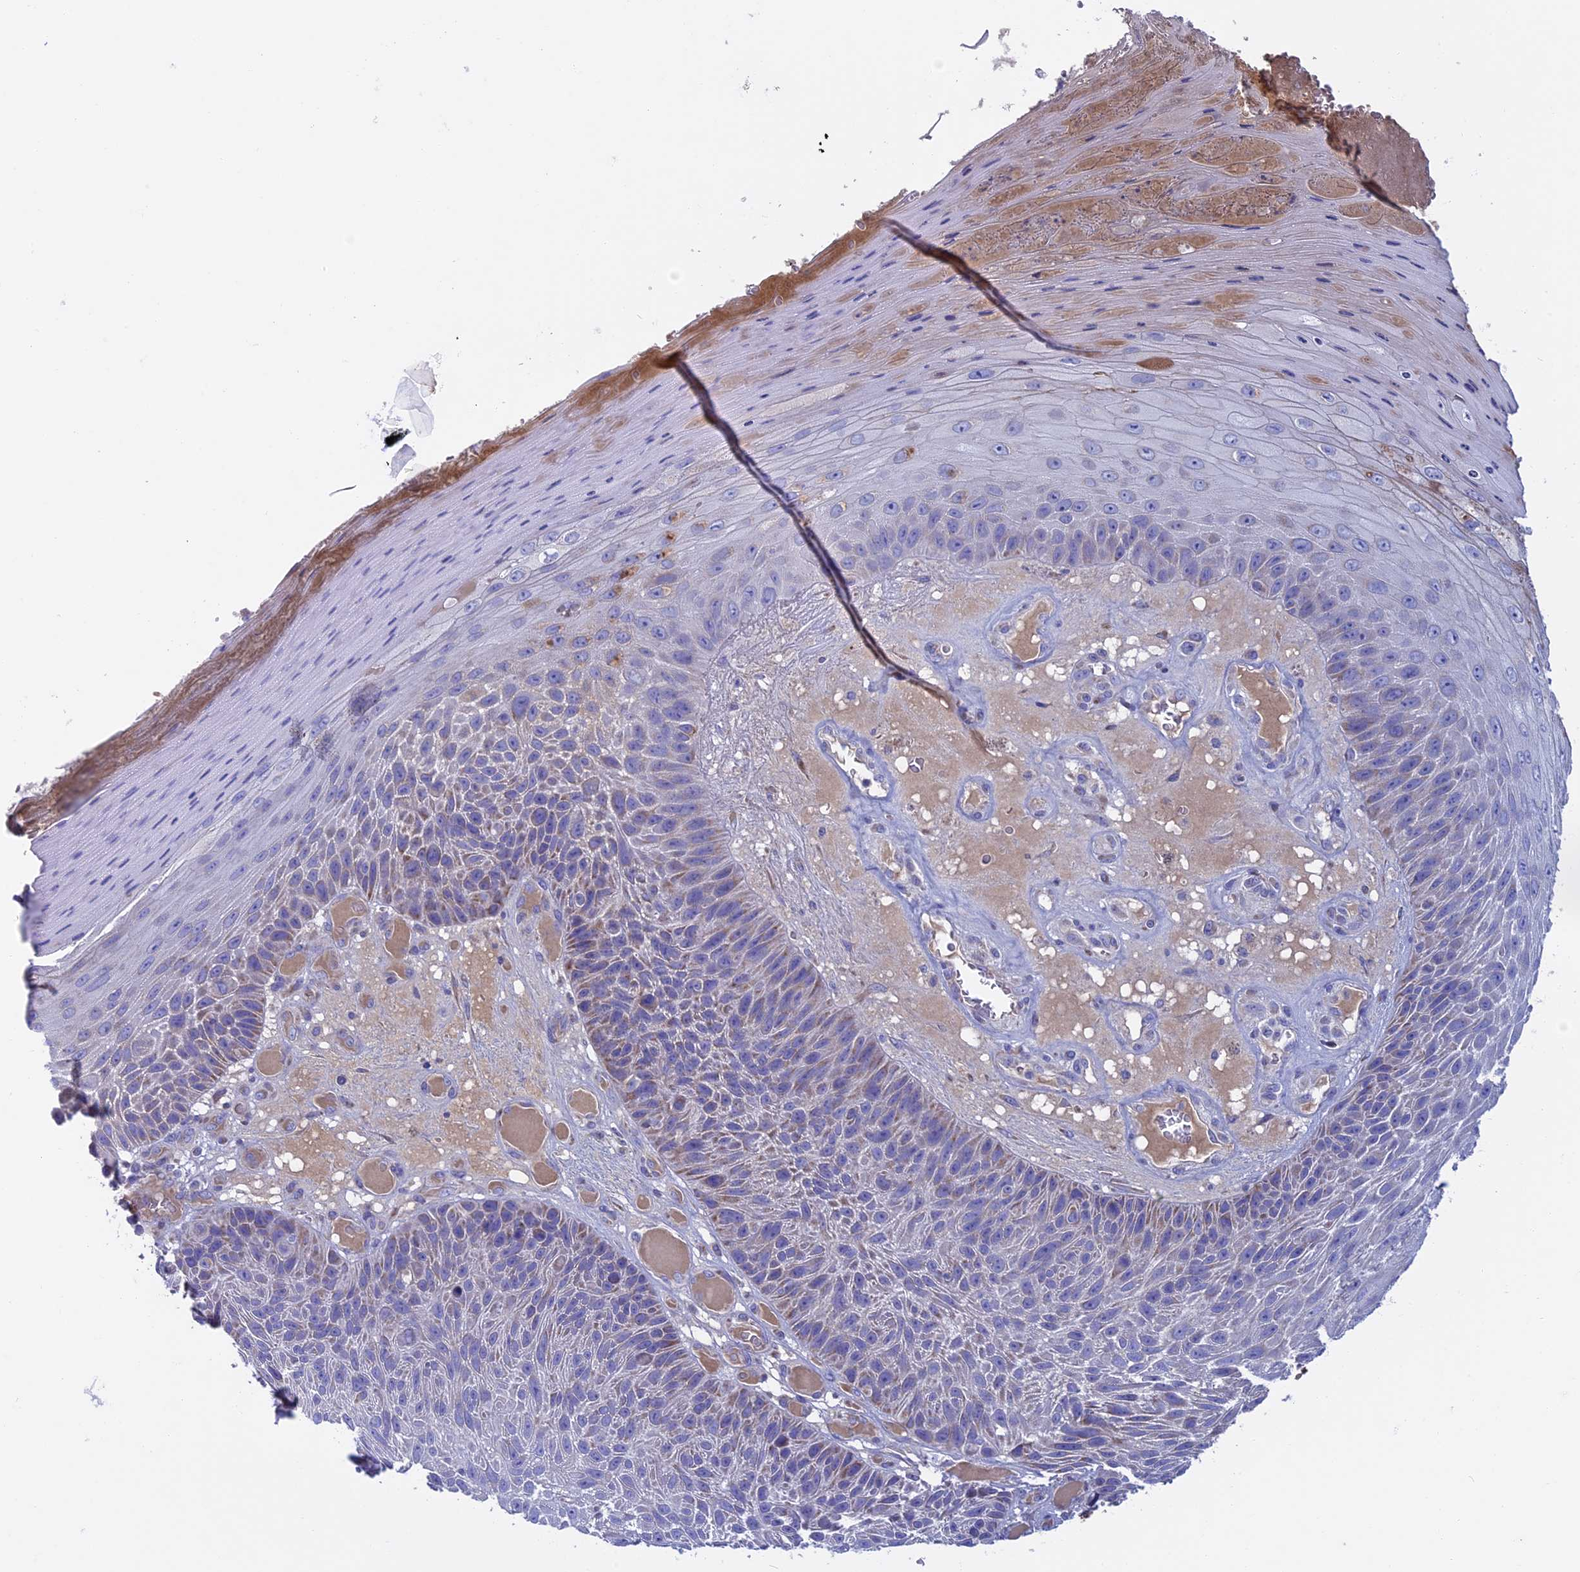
{"staining": {"intensity": "weak", "quantity": "<25%", "location": "cytoplasmic/membranous"}, "tissue": "skin cancer", "cell_type": "Tumor cells", "image_type": "cancer", "snomed": [{"axis": "morphology", "description": "Squamous cell carcinoma, NOS"}, {"axis": "topography", "description": "Skin"}], "caption": "Immunohistochemical staining of human skin cancer (squamous cell carcinoma) demonstrates no significant expression in tumor cells.", "gene": "SLC15A5", "patient": {"sex": "female", "age": 88}}